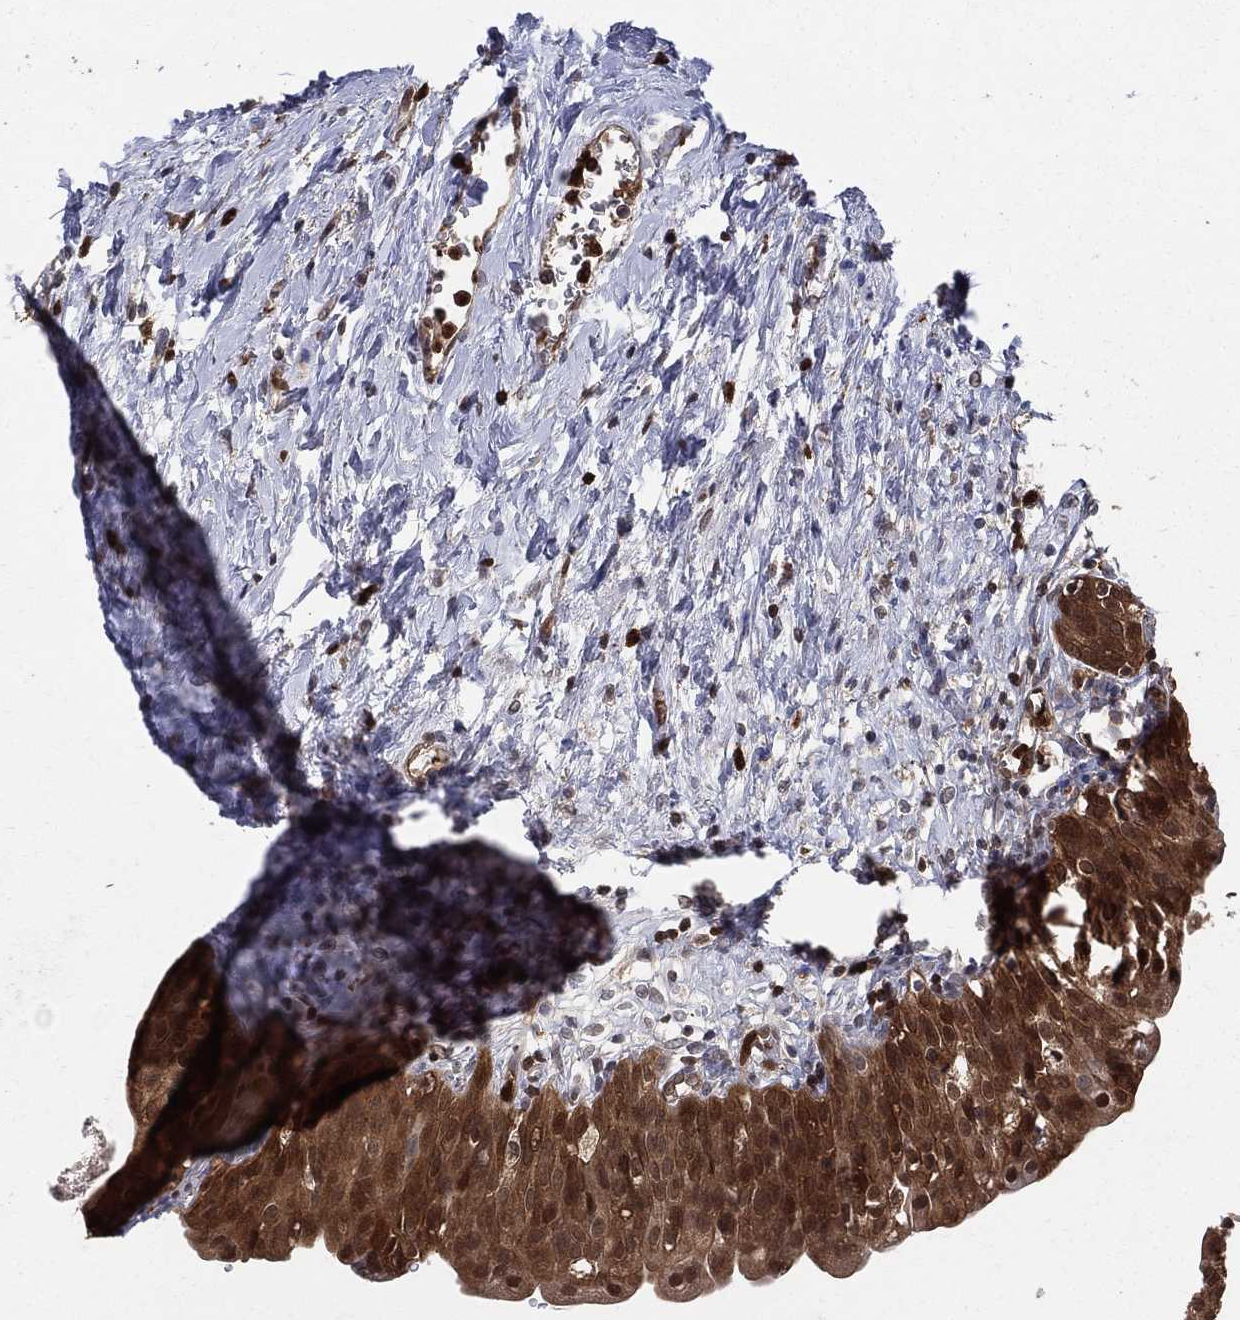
{"staining": {"intensity": "moderate", "quantity": ">75%", "location": "cytoplasmic/membranous,nuclear"}, "tissue": "urinary bladder", "cell_type": "Urothelial cells", "image_type": "normal", "snomed": [{"axis": "morphology", "description": "Normal tissue, NOS"}, {"axis": "topography", "description": "Urinary bladder"}], "caption": "This is a micrograph of IHC staining of normal urinary bladder, which shows moderate expression in the cytoplasmic/membranous,nuclear of urothelial cells.", "gene": "ENO1", "patient": {"sex": "male", "age": 76}}